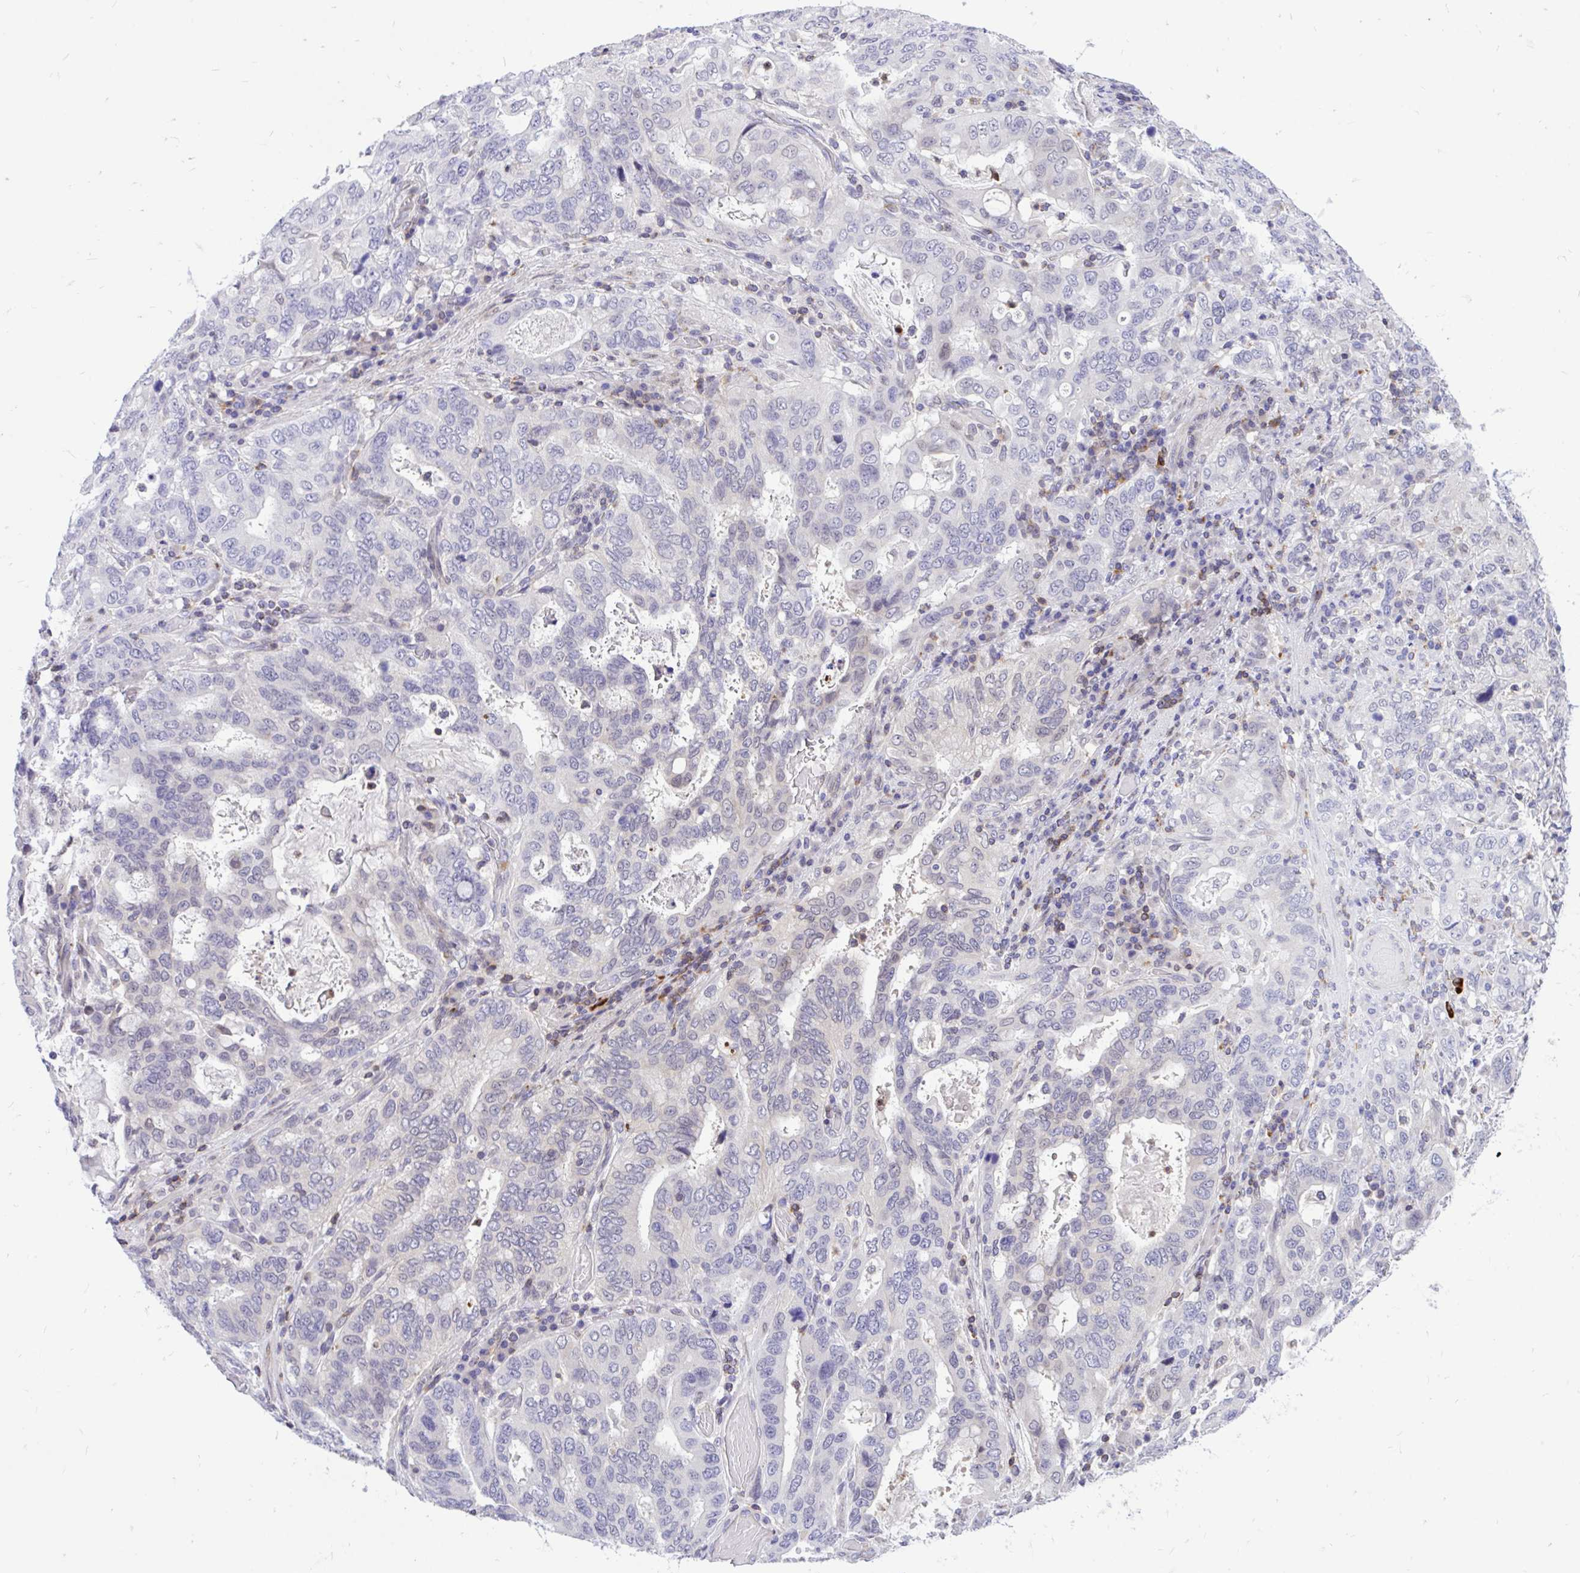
{"staining": {"intensity": "negative", "quantity": "none", "location": "none"}, "tissue": "stomach cancer", "cell_type": "Tumor cells", "image_type": "cancer", "snomed": [{"axis": "morphology", "description": "Adenocarcinoma, NOS"}, {"axis": "topography", "description": "Stomach, upper"}, {"axis": "topography", "description": "Stomach"}], "caption": "Micrograph shows no protein positivity in tumor cells of adenocarcinoma (stomach) tissue.", "gene": "CXCL8", "patient": {"sex": "male", "age": 62}}